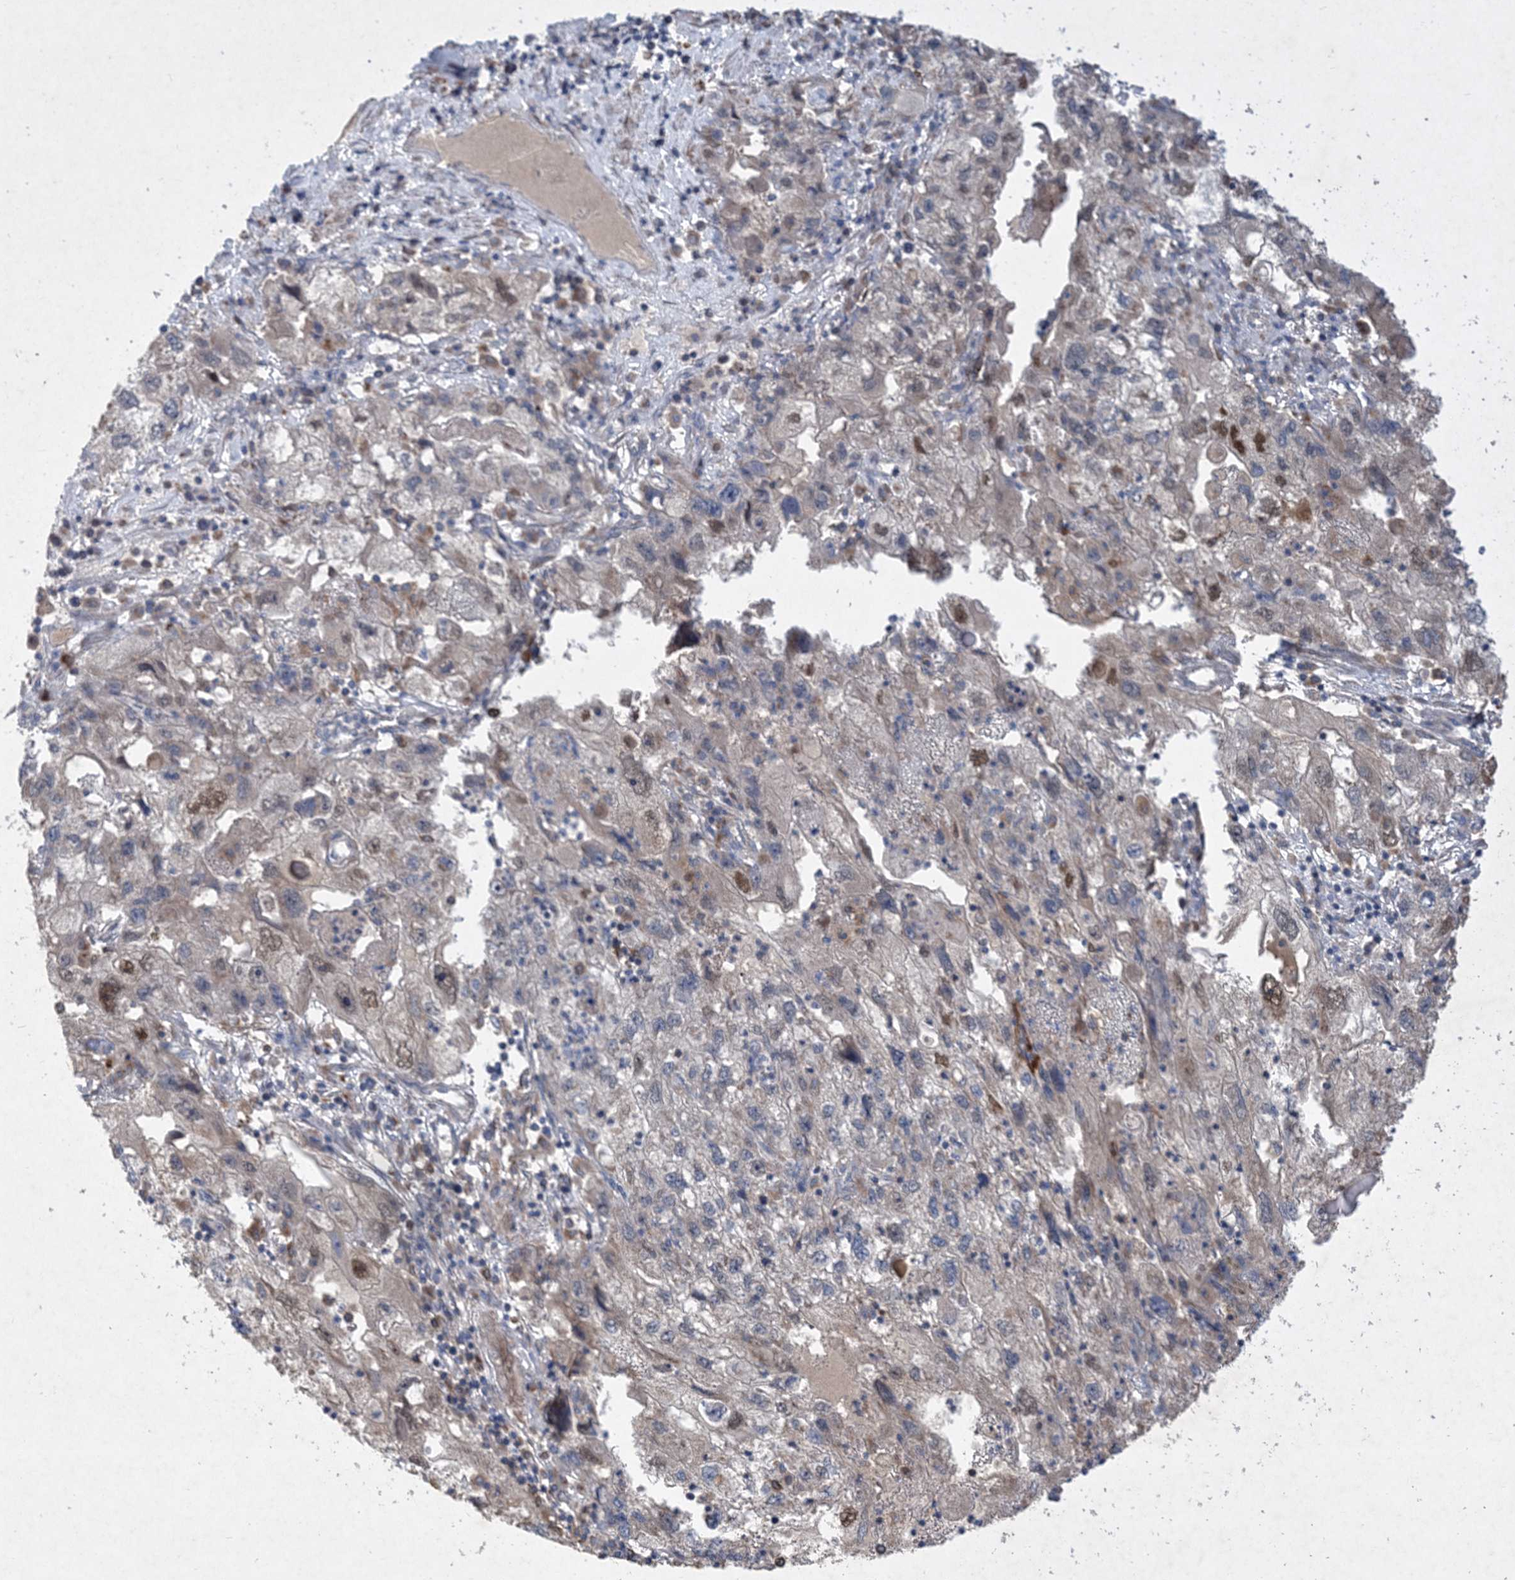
{"staining": {"intensity": "weak", "quantity": "<25%", "location": "cytoplasmic/membranous,nuclear"}, "tissue": "endometrial cancer", "cell_type": "Tumor cells", "image_type": "cancer", "snomed": [{"axis": "morphology", "description": "Adenocarcinoma, NOS"}, {"axis": "topography", "description": "Endometrium"}], "caption": "This is an immunohistochemistry (IHC) micrograph of human endometrial adenocarcinoma. There is no staining in tumor cells.", "gene": "MASP2", "patient": {"sex": "female", "age": 49}}